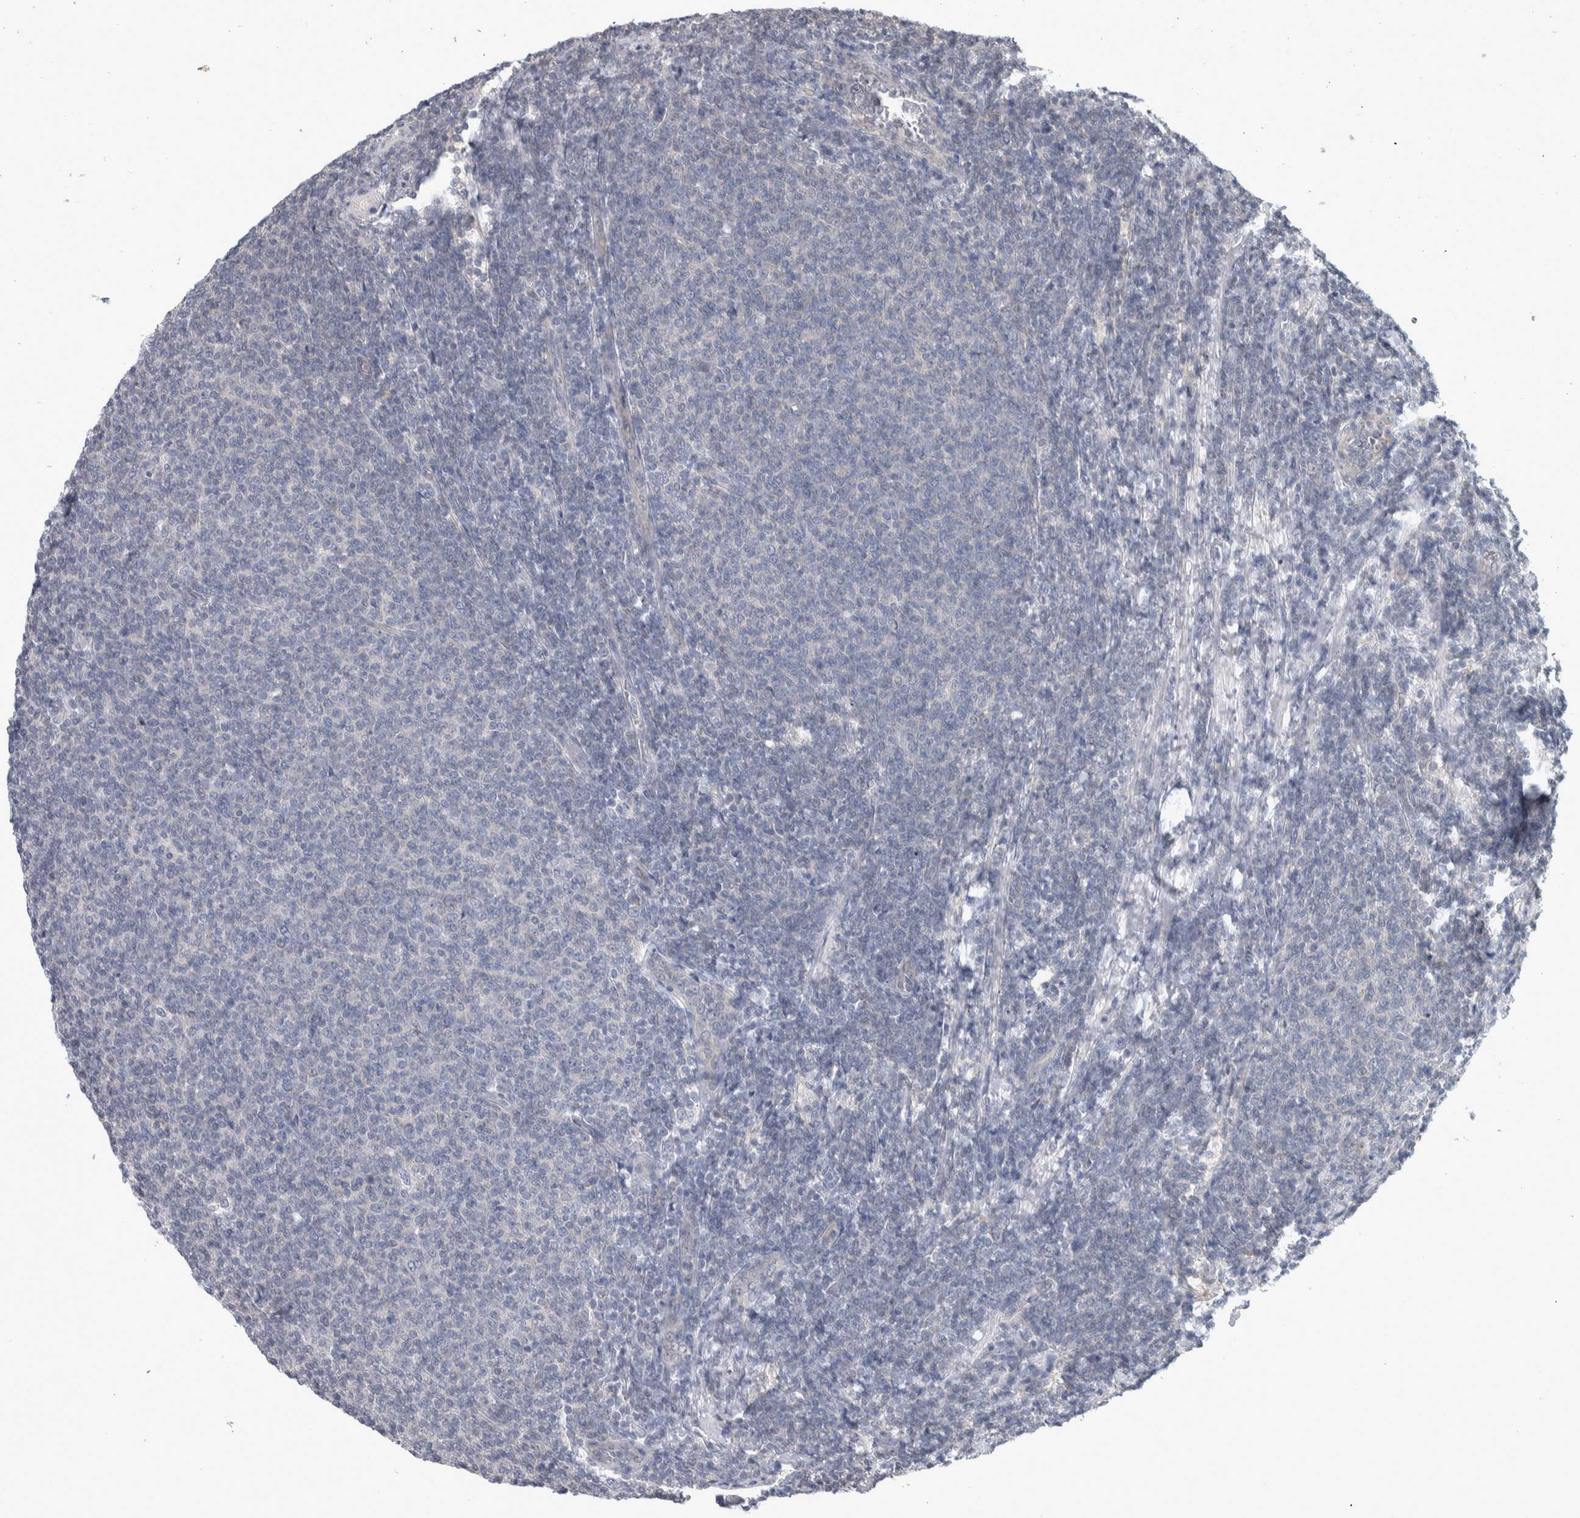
{"staining": {"intensity": "negative", "quantity": "none", "location": "none"}, "tissue": "lymphoma", "cell_type": "Tumor cells", "image_type": "cancer", "snomed": [{"axis": "morphology", "description": "Malignant lymphoma, non-Hodgkin's type, Low grade"}, {"axis": "topography", "description": "Lymph node"}], "caption": "Immunohistochemistry photomicrograph of lymphoma stained for a protein (brown), which shows no expression in tumor cells. (DAB (3,3'-diaminobenzidine) immunohistochemistry with hematoxylin counter stain).", "gene": "TAX1BP1", "patient": {"sex": "male", "age": 66}}